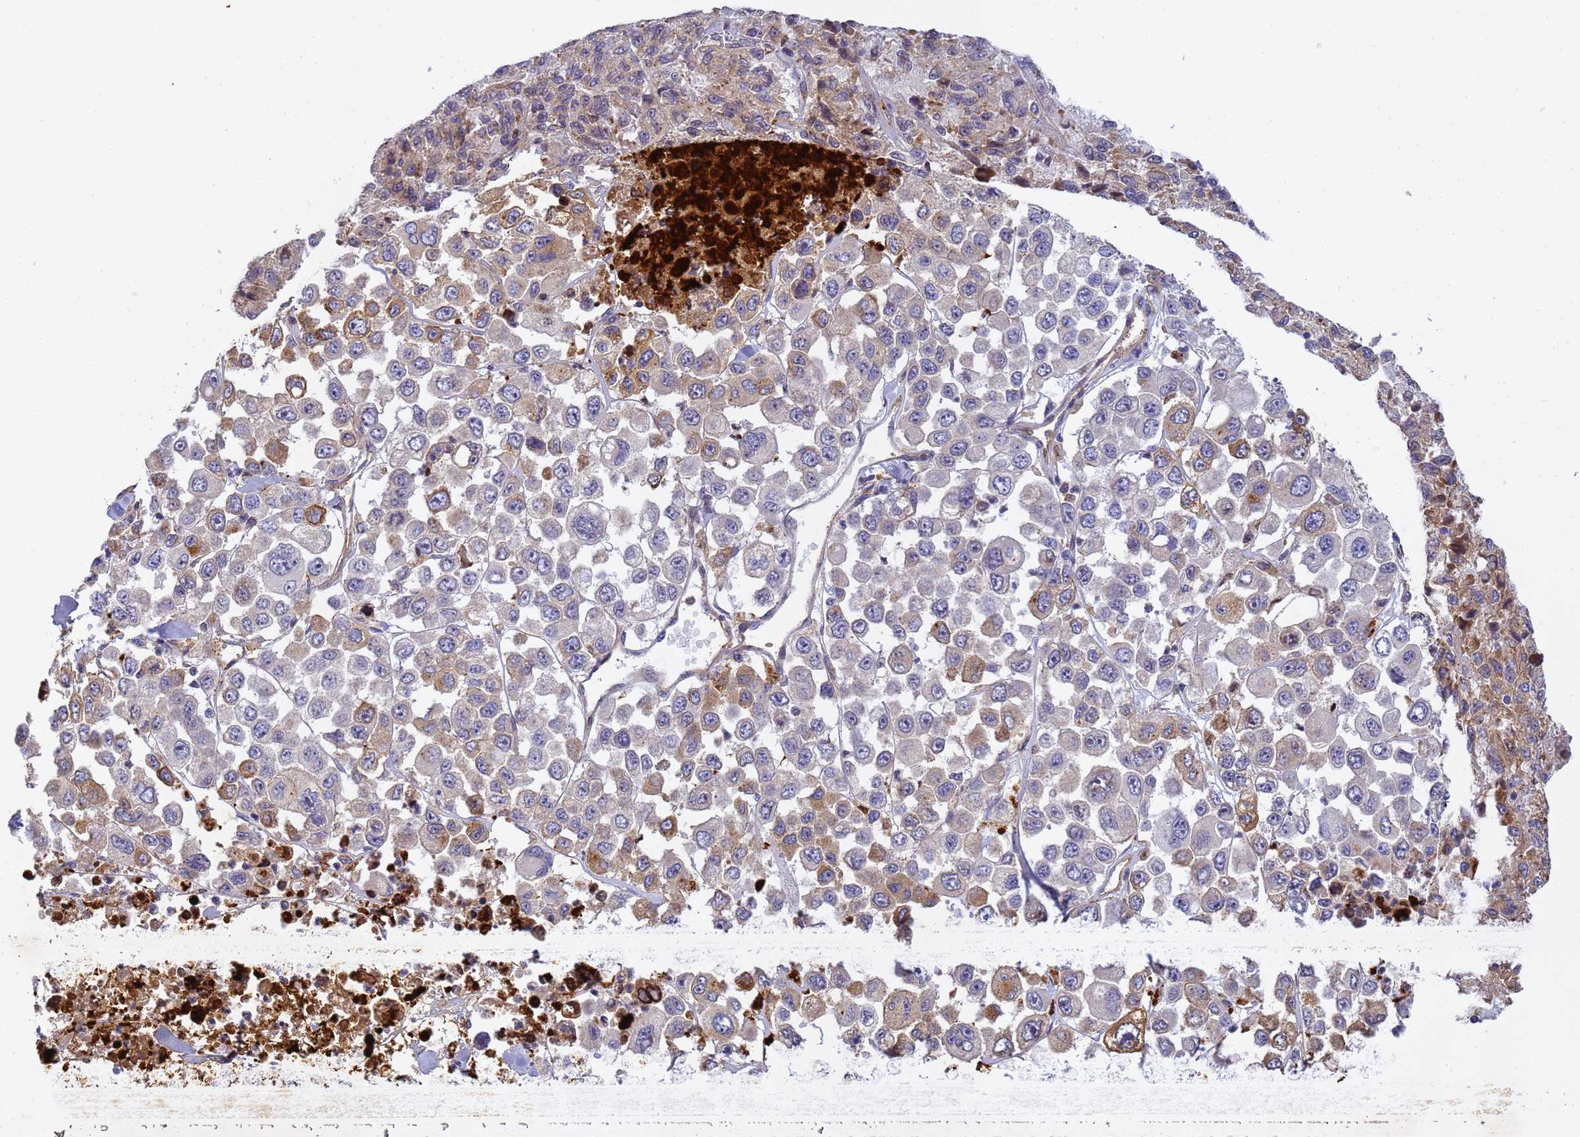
{"staining": {"intensity": "weak", "quantity": "<25%", "location": "cytoplasmic/membranous"}, "tissue": "melanoma", "cell_type": "Tumor cells", "image_type": "cancer", "snomed": [{"axis": "morphology", "description": "Malignant melanoma, Metastatic site"}, {"axis": "topography", "description": "Lymph node"}], "caption": "An IHC micrograph of melanoma is shown. There is no staining in tumor cells of melanoma.", "gene": "RALGAPA2", "patient": {"sex": "female", "age": 54}}